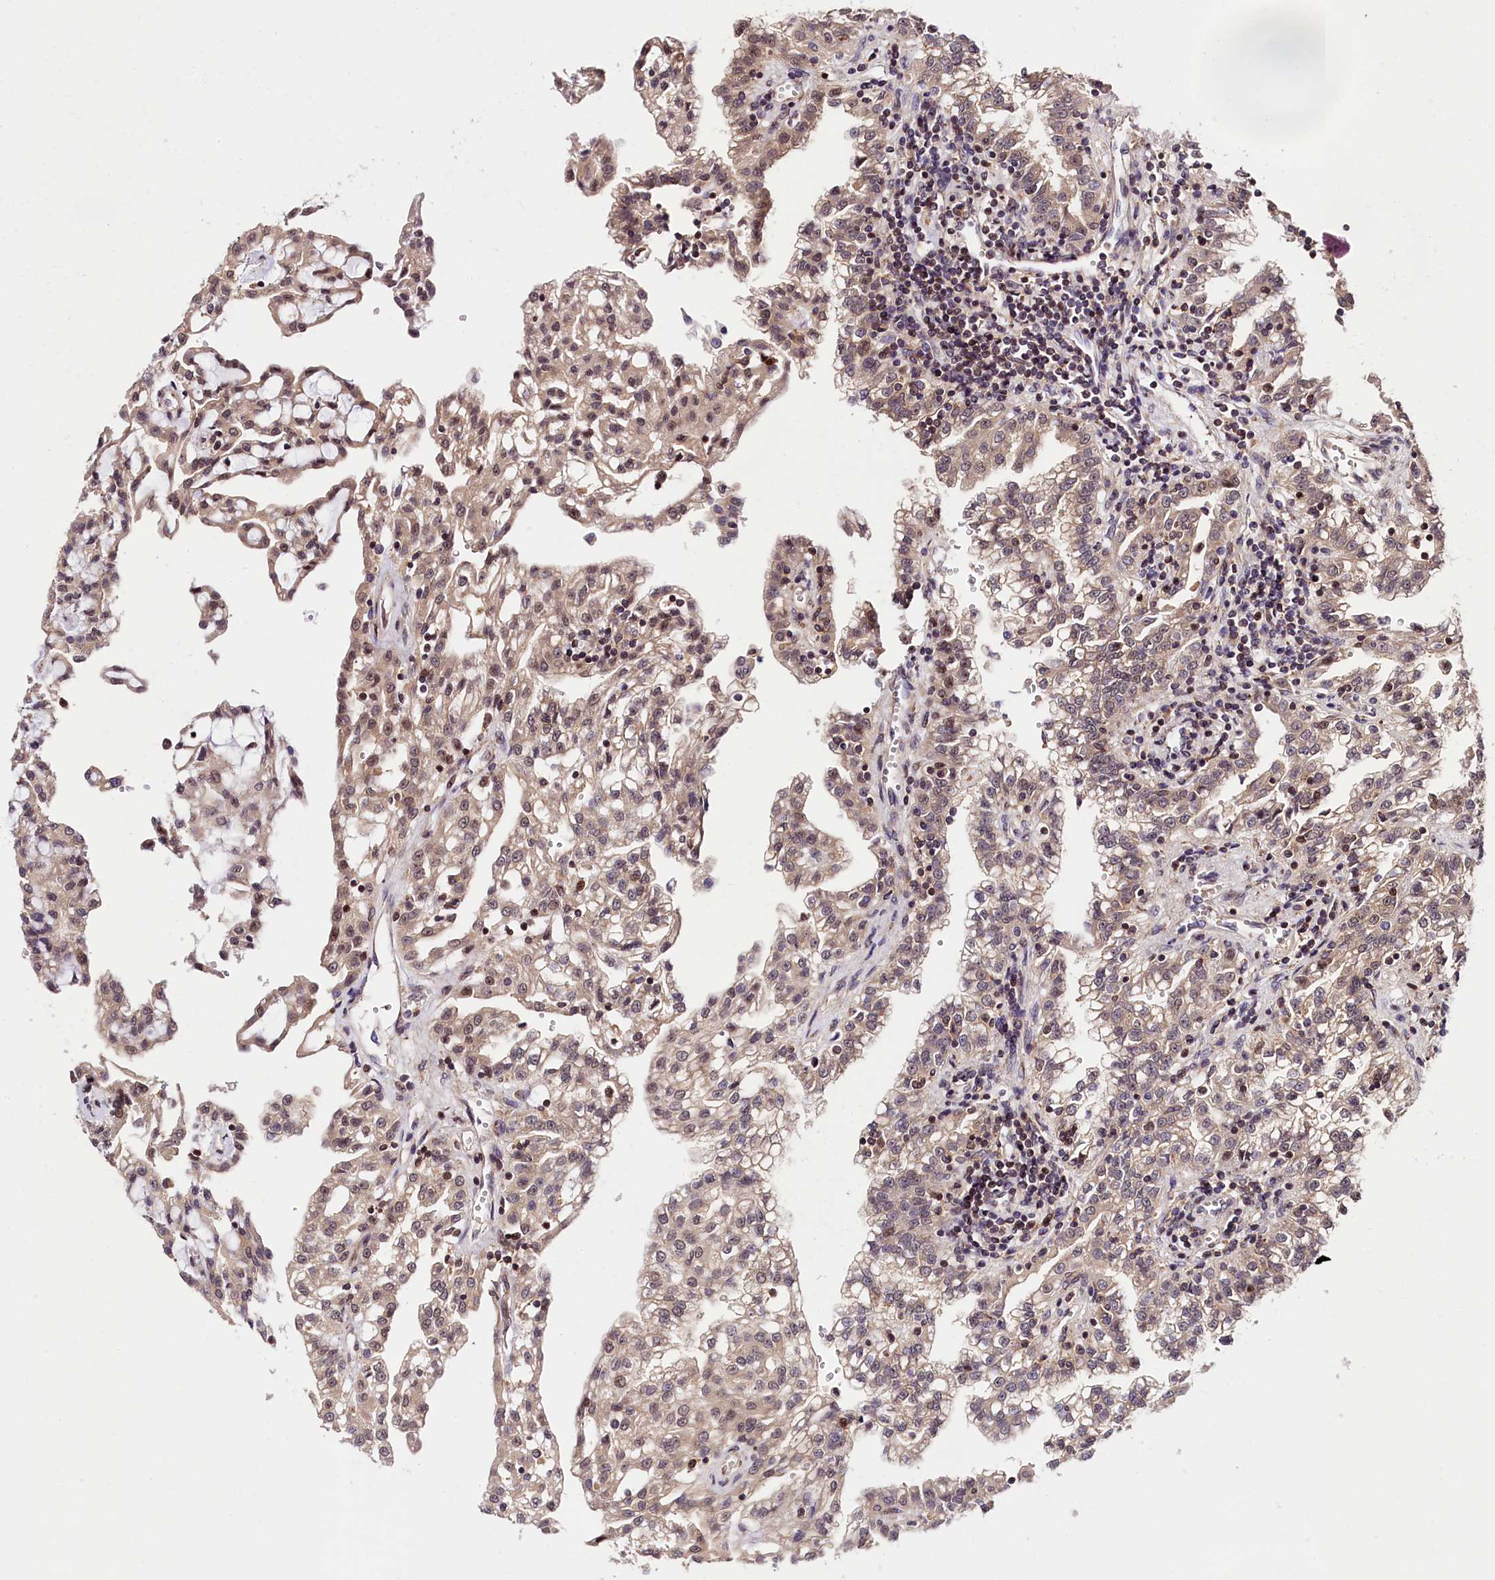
{"staining": {"intensity": "weak", "quantity": "25%-75%", "location": "cytoplasmic/membranous,nuclear"}, "tissue": "renal cancer", "cell_type": "Tumor cells", "image_type": "cancer", "snomed": [{"axis": "morphology", "description": "Adenocarcinoma, NOS"}, {"axis": "topography", "description": "Kidney"}], "caption": "IHC of human renal cancer reveals low levels of weak cytoplasmic/membranous and nuclear expression in about 25%-75% of tumor cells. Using DAB (3,3'-diaminobenzidine) (brown) and hematoxylin (blue) stains, captured at high magnification using brightfield microscopy.", "gene": "CHORDC1", "patient": {"sex": "male", "age": 63}}